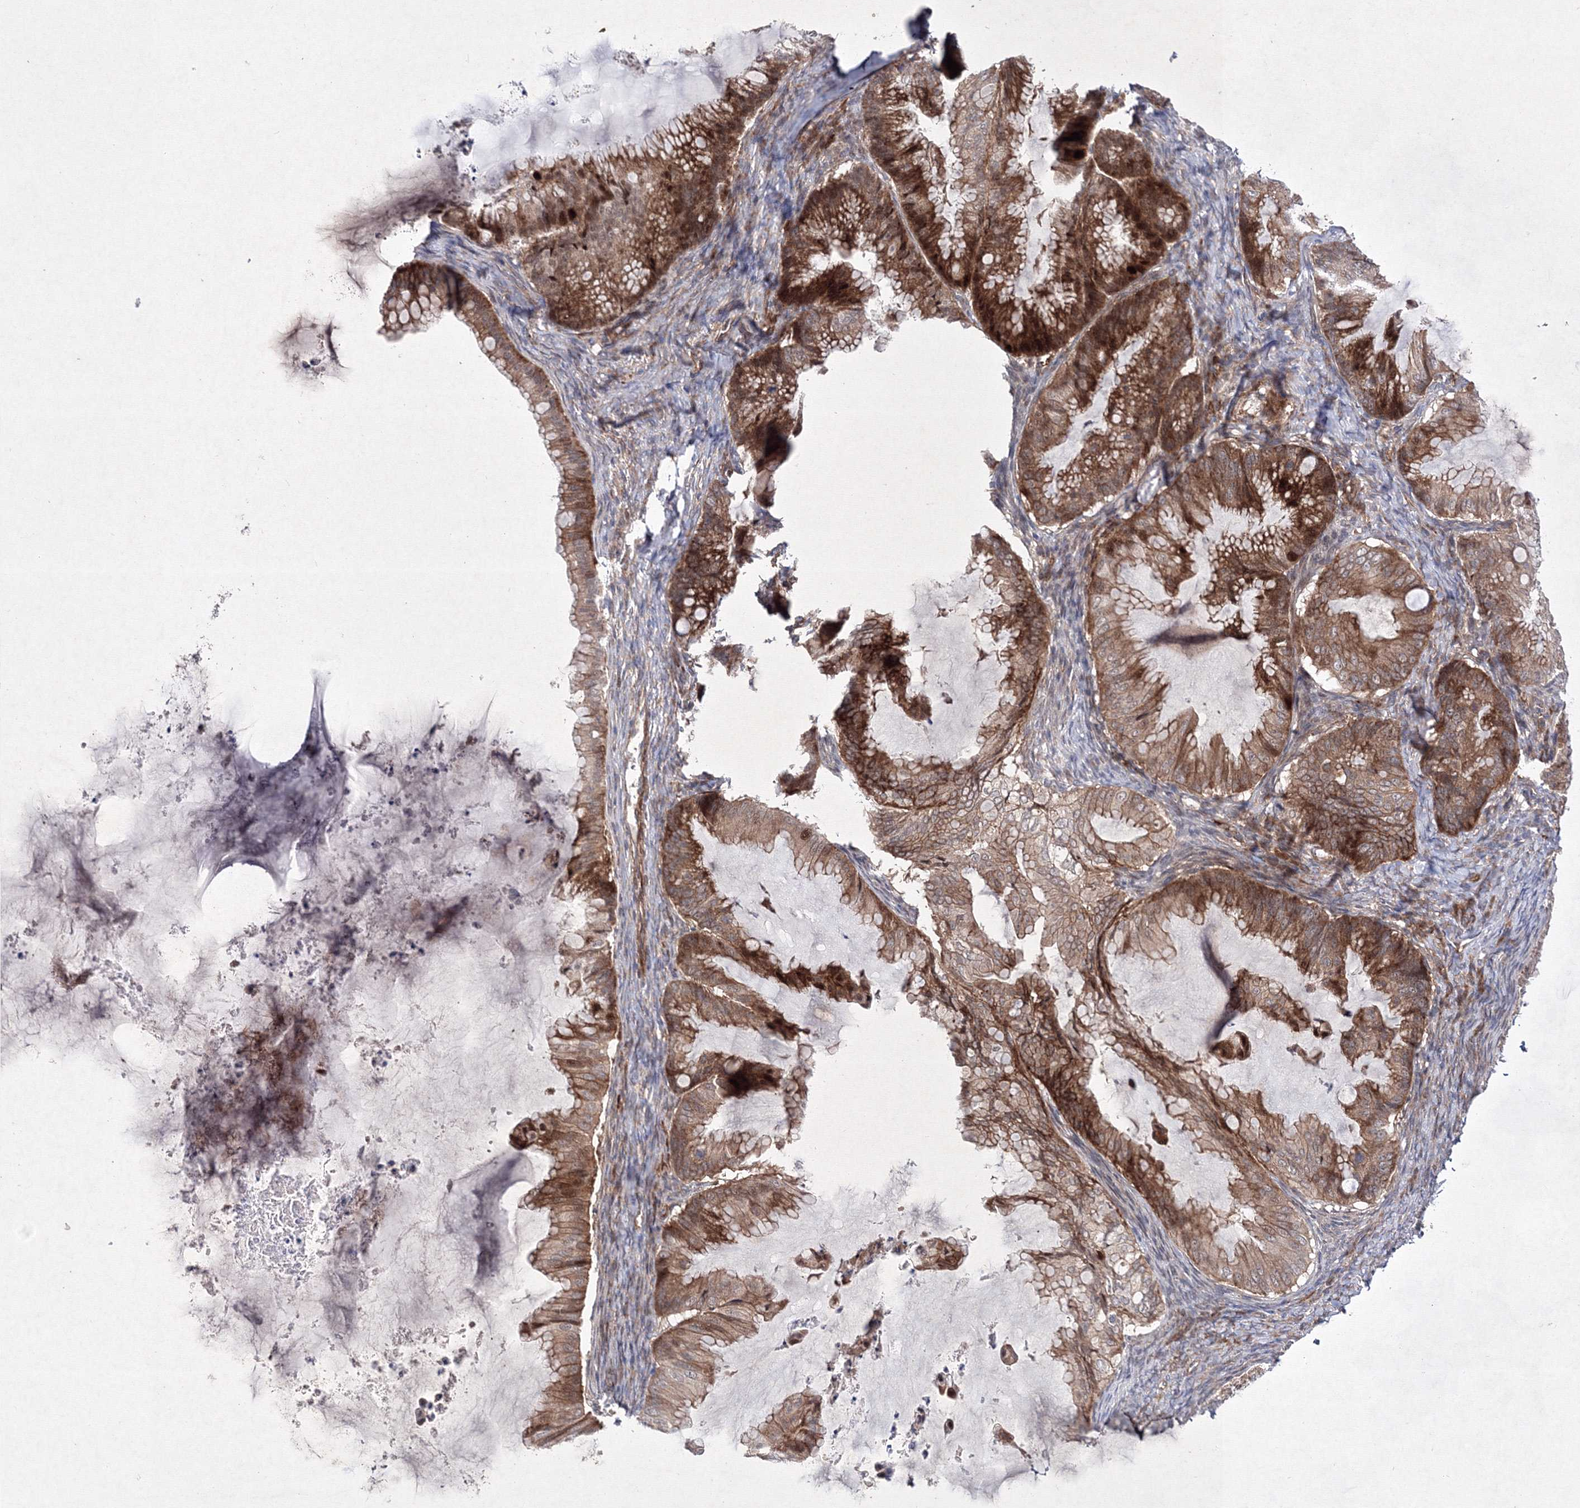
{"staining": {"intensity": "strong", "quantity": "25%-75%", "location": "cytoplasmic/membranous"}, "tissue": "ovarian cancer", "cell_type": "Tumor cells", "image_type": "cancer", "snomed": [{"axis": "morphology", "description": "Cystadenocarcinoma, mucinous, NOS"}, {"axis": "topography", "description": "Ovary"}], "caption": "IHC photomicrograph of ovarian cancer (mucinous cystadenocarcinoma) stained for a protein (brown), which displays high levels of strong cytoplasmic/membranous staining in approximately 25%-75% of tumor cells.", "gene": "GFM1", "patient": {"sex": "female", "age": 71}}